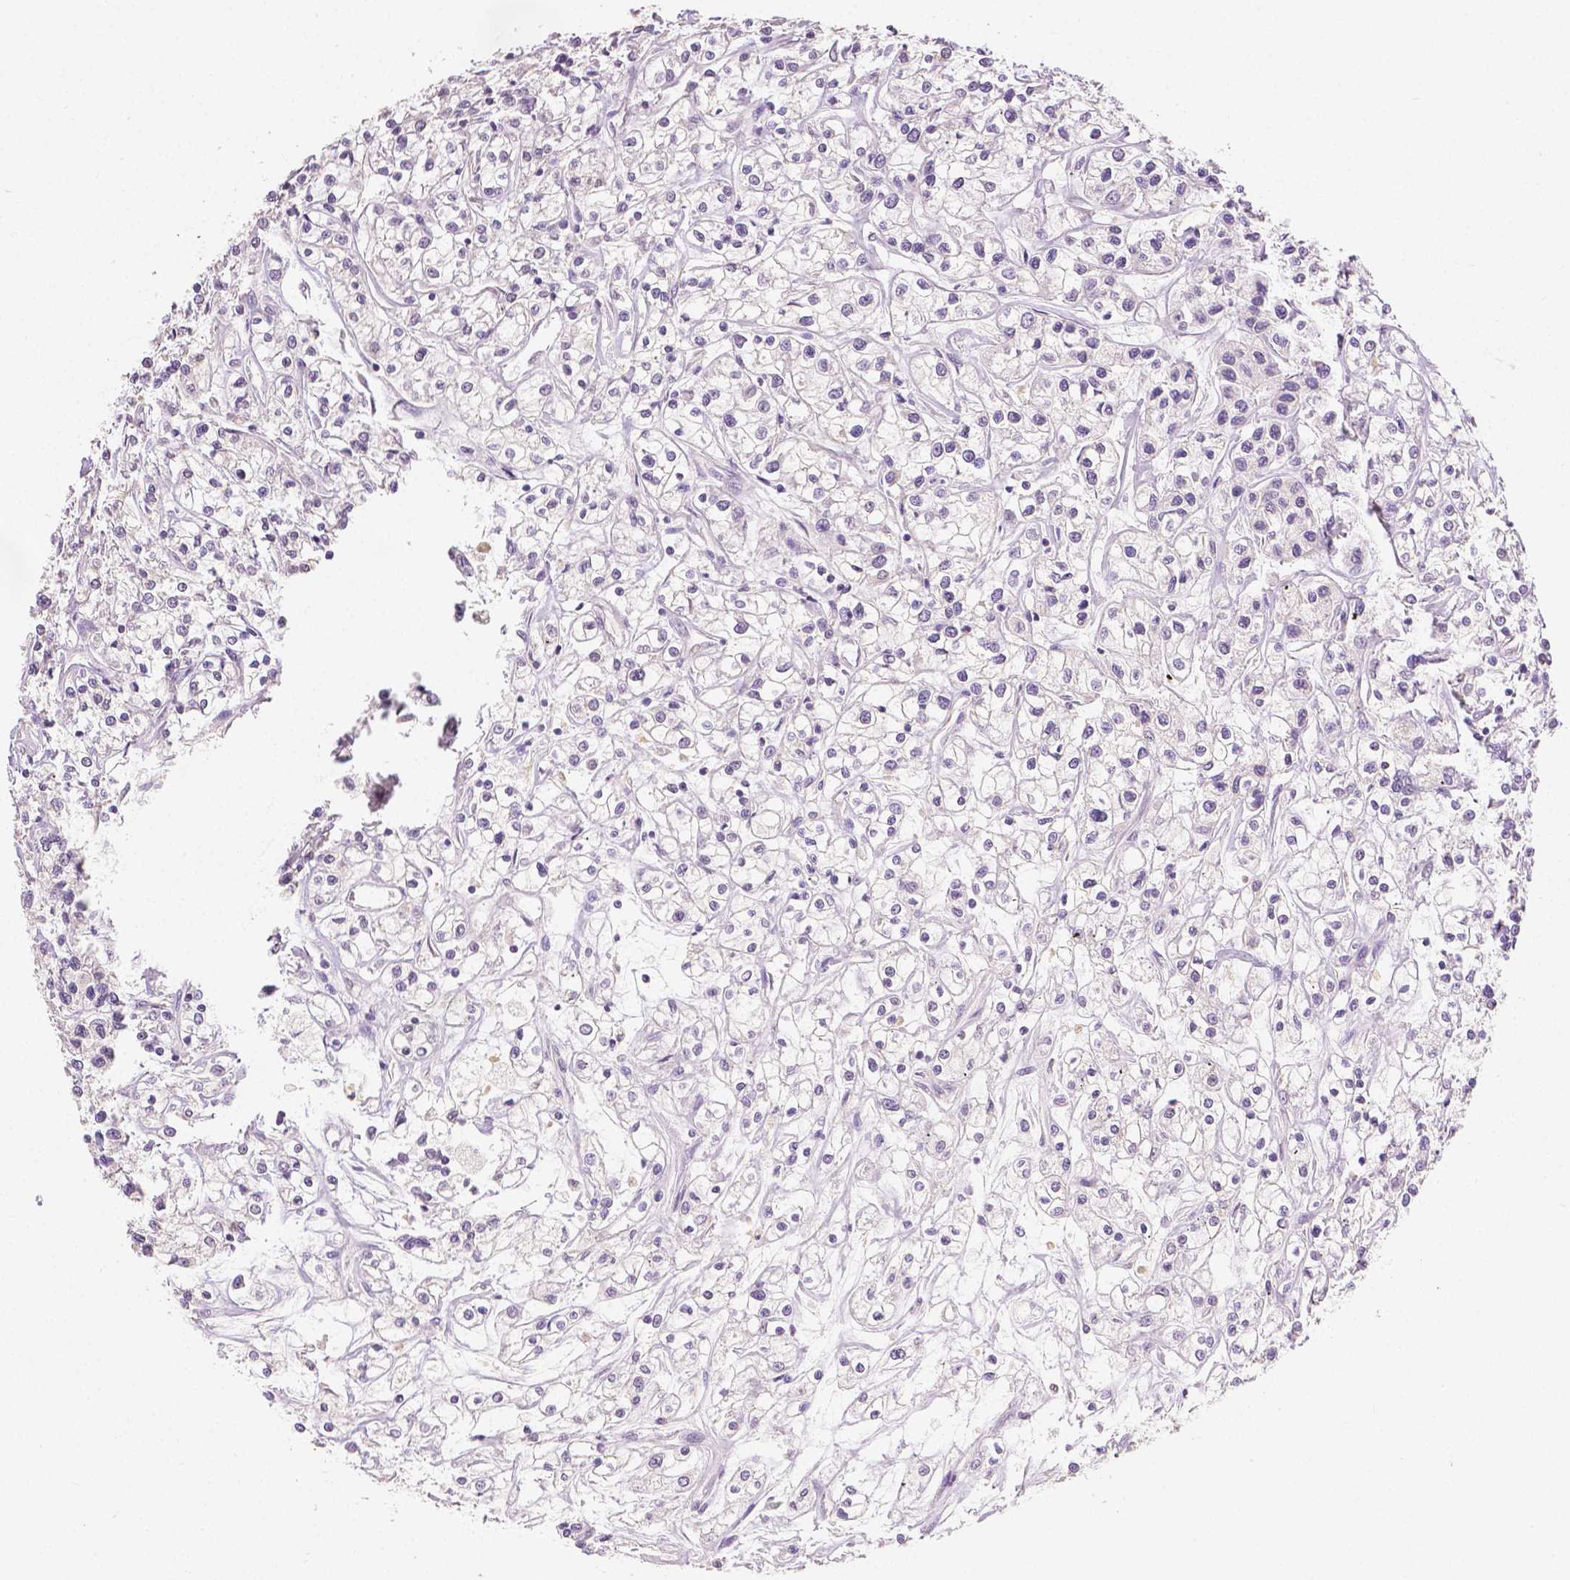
{"staining": {"intensity": "negative", "quantity": "none", "location": "none"}, "tissue": "renal cancer", "cell_type": "Tumor cells", "image_type": "cancer", "snomed": [{"axis": "morphology", "description": "Adenocarcinoma, NOS"}, {"axis": "topography", "description": "Kidney"}], "caption": "A photomicrograph of renal cancer (adenocarcinoma) stained for a protein reveals no brown staining in tumor cells.", "gene": "TGM1", "patient": {"sex": "female", "age": 59}}